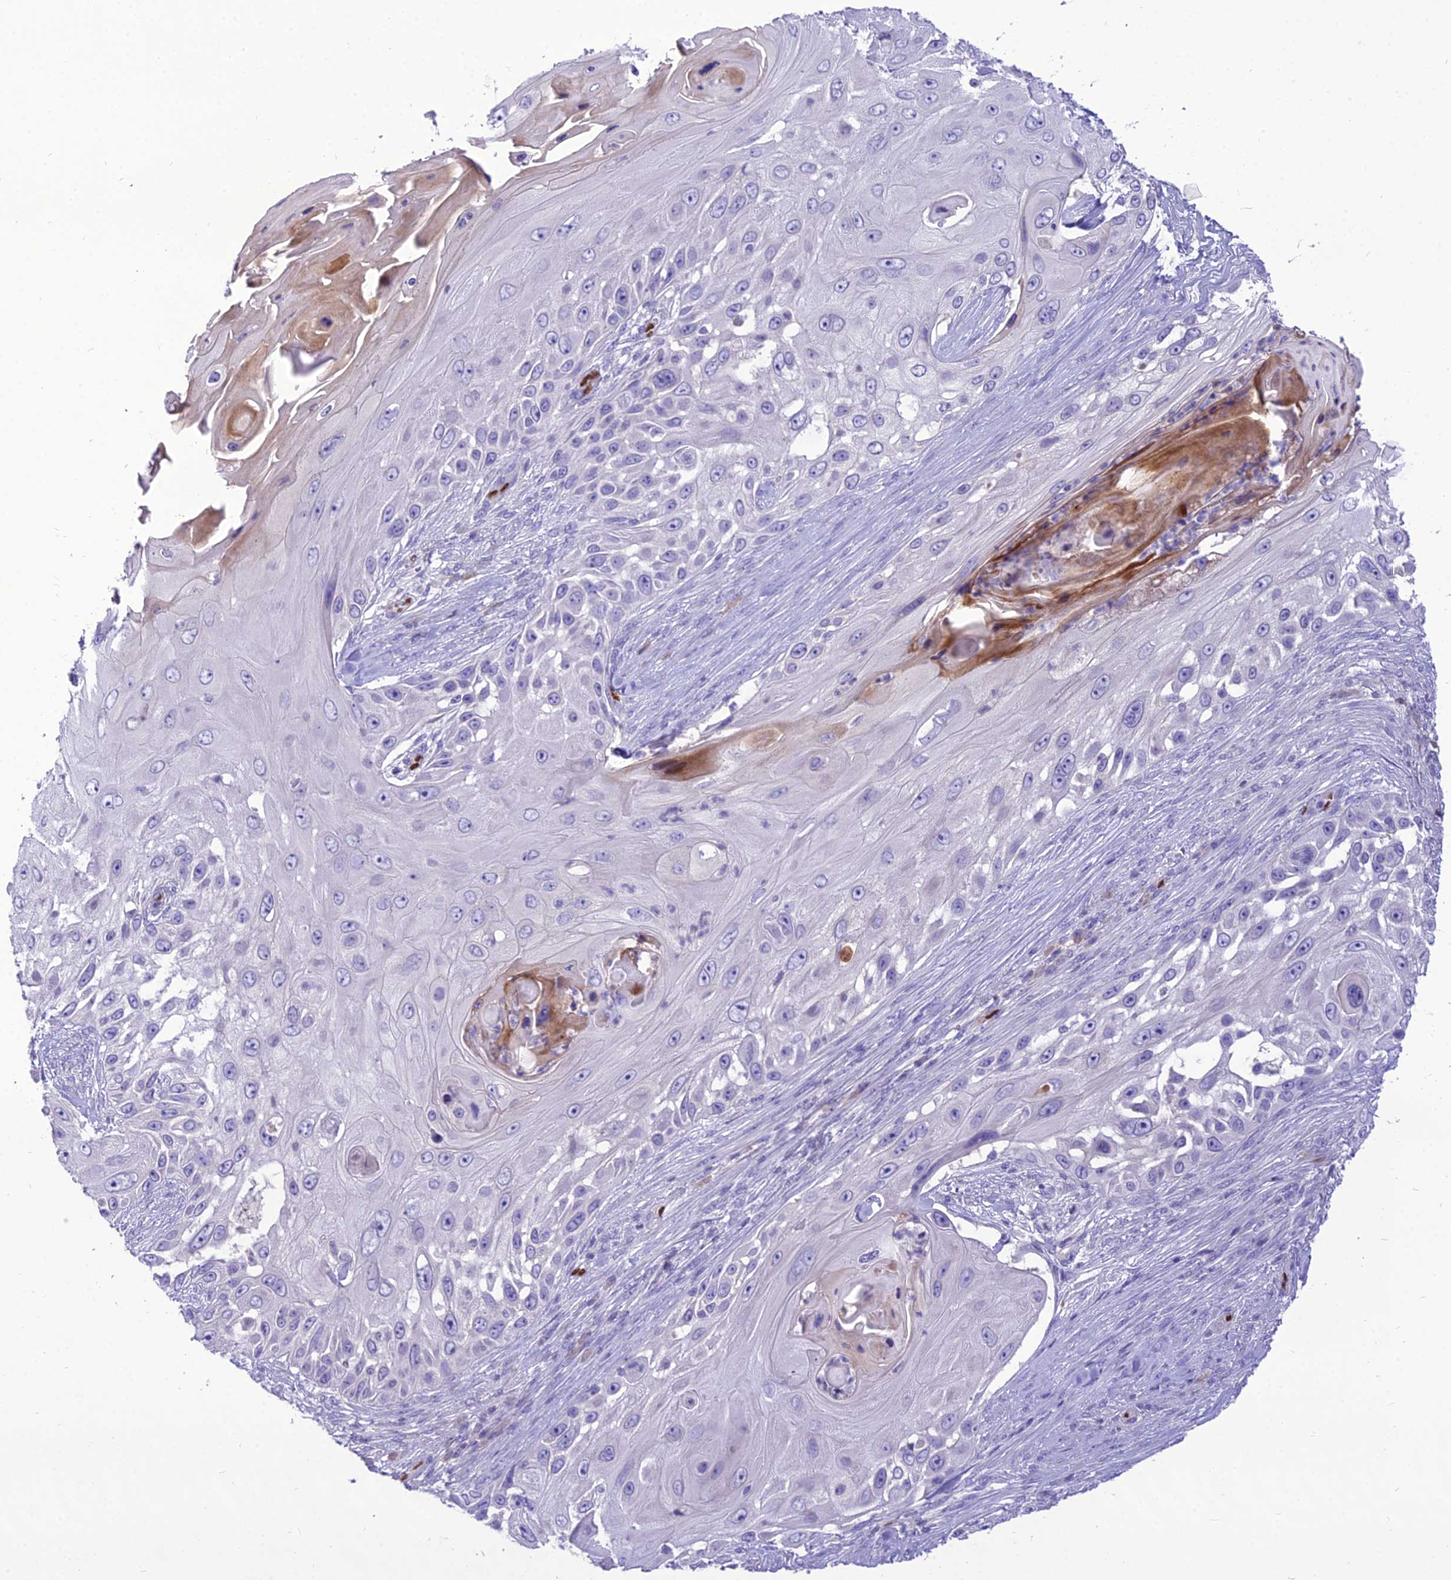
{"staining": {"intensity": "negative", "quantity": "none", "location": "none"}, "tissue": "skin cancer", "cell_type": "Tumor cells", "image_type": "cancer", "snomed": [{"axis": "morphology", "description": "Squamous cell carcinoma, NOS"}, {"axis": "topography", "description": "Skin"}], "caption": "Tumor cells are negative for protein expression in human skin squamous cell carcinoma.", "gene": "NOVA2", "patient": {"sex": "female", "age": 44}}